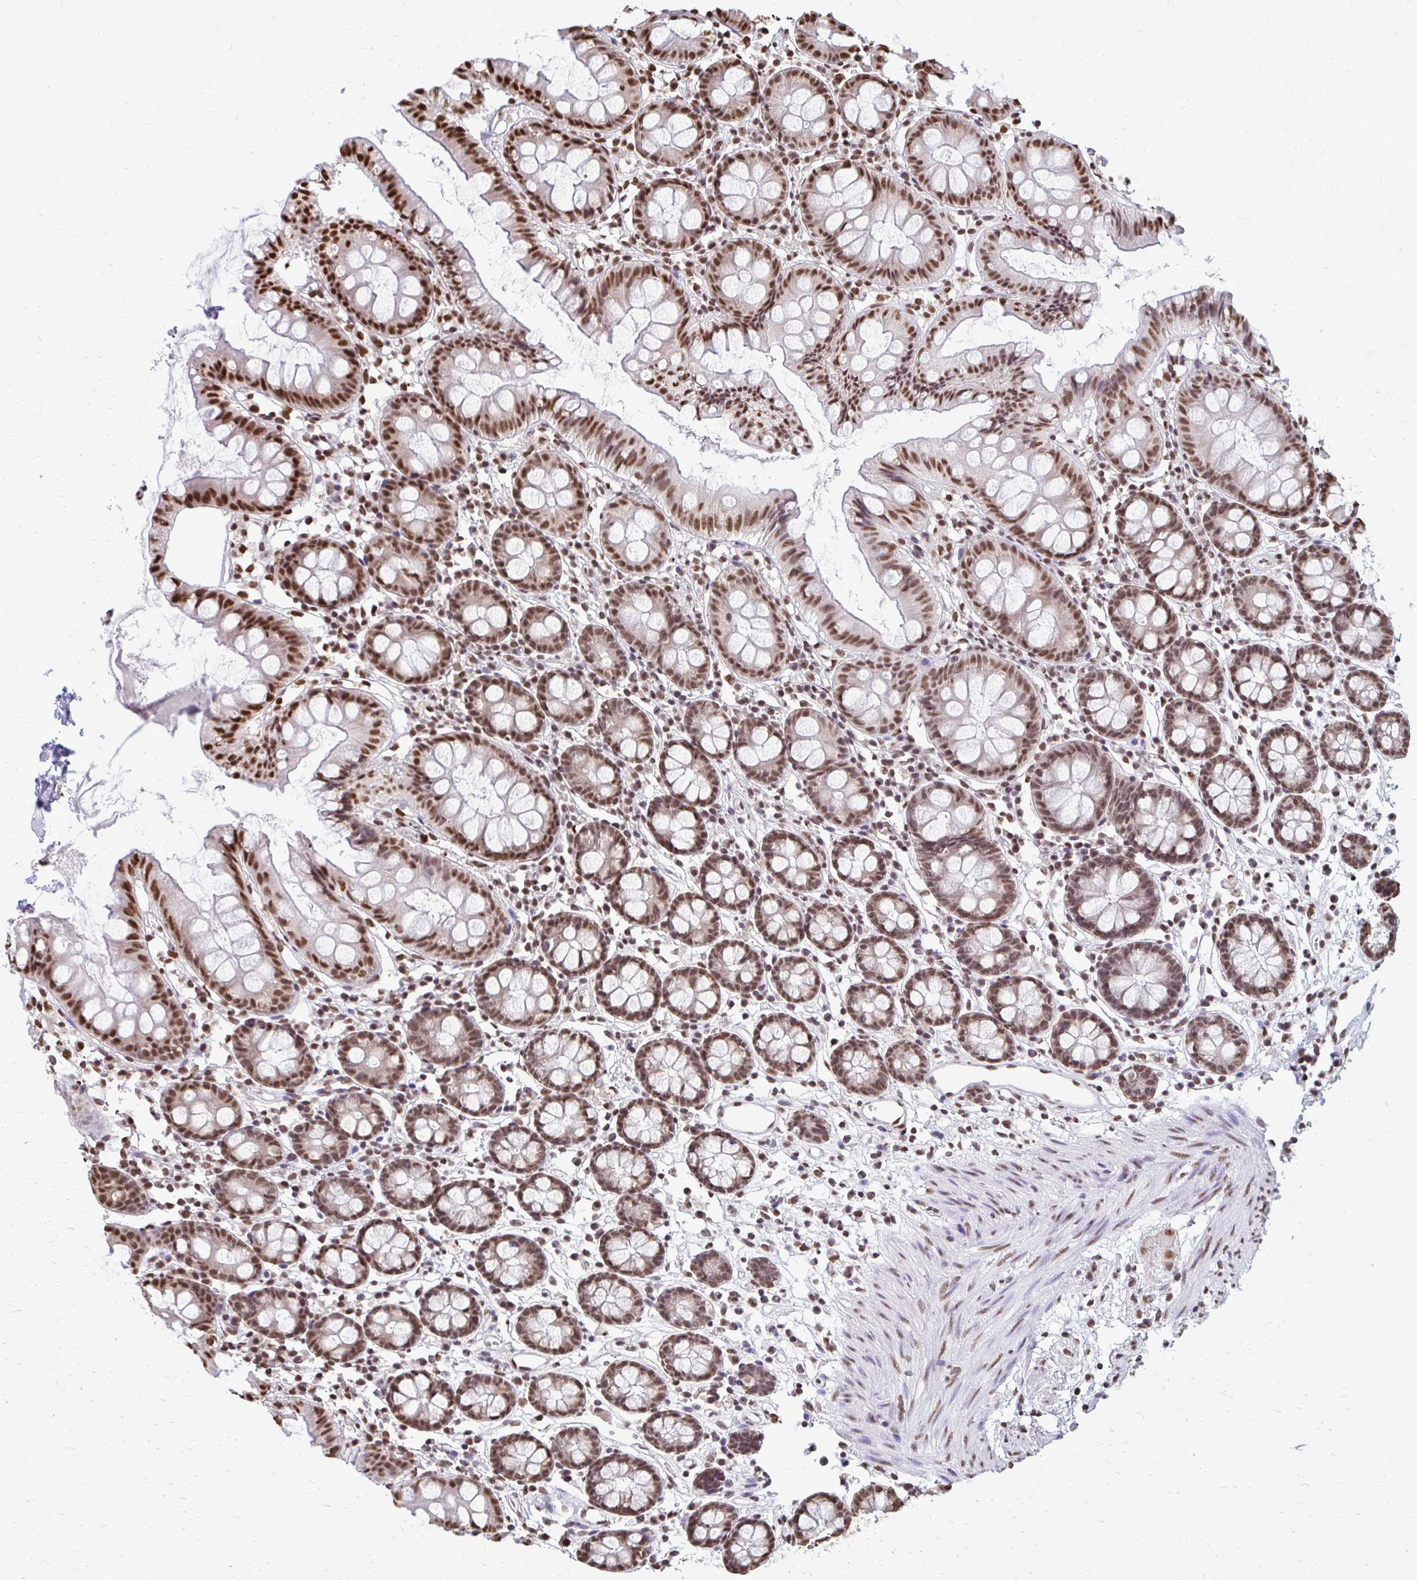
{"staining": {"intensity": "strong", "quantity": ">75%", "location": "nuclear"}, "tissue": "colon", "cell_type": "Endothelial cells", "image_type": "normal", "snomed": [{"axis": "morphology", "description": "Normal tissue, NOS"}, {"axis": "topography", "description": "Colon"}], "caption": "Brown immunohistochemical staining in benign colon demonstrates strong nuclear positivity in about >75% of endothelial cells.", "gene": "SNRPA", "patient": {"sex": "female", "age": 84}}